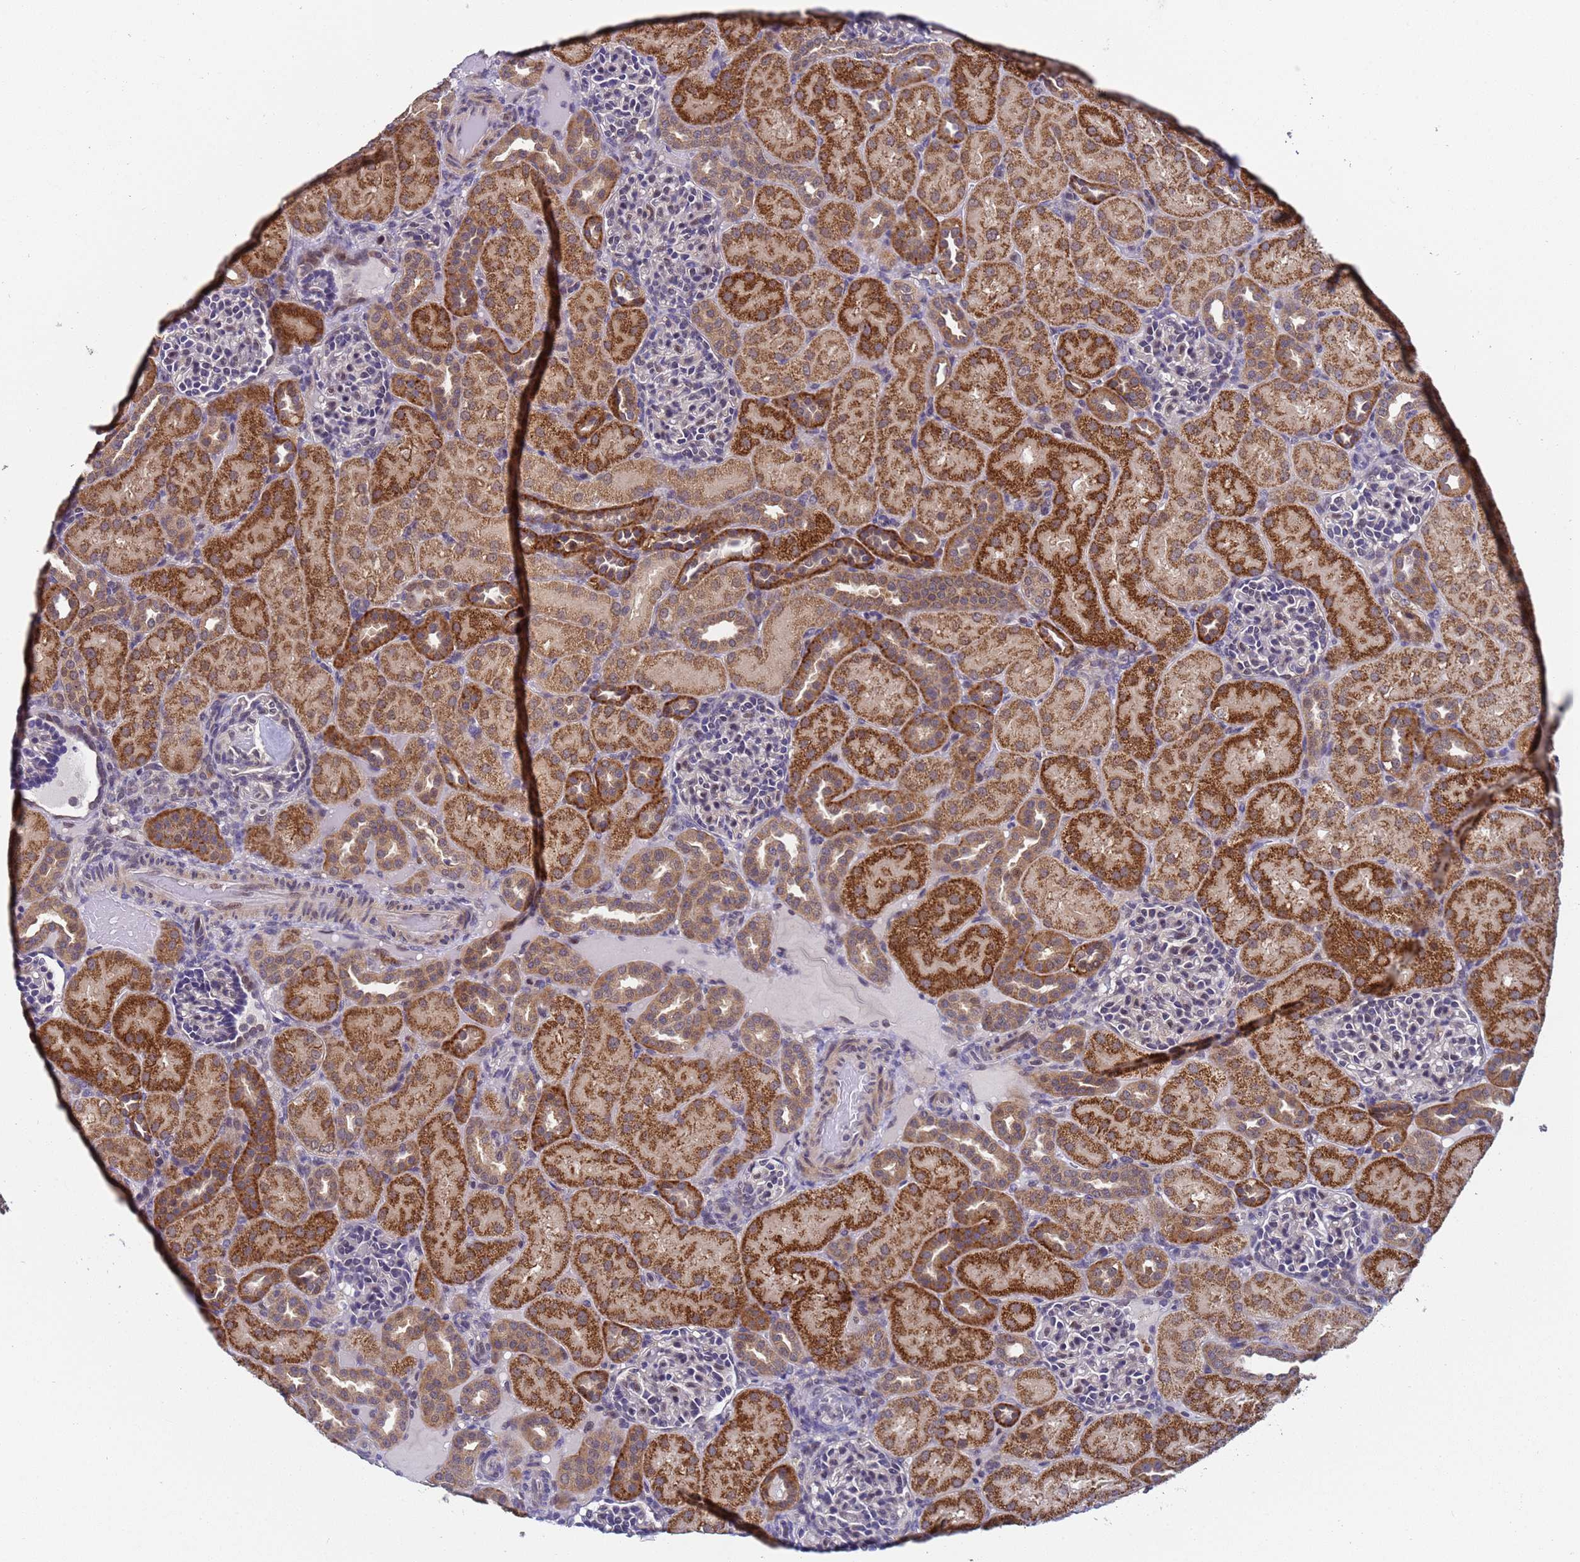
{"staining": {"intensity": "moderate", "quantity": "<25%", "location": "cytoplasmic/membranous"}, "tissue": "kidney", "cell_type": "Cells in glomeruli", "image_type": "normal", "snomed": [{"axis": "morphology", "description": "Normal tissue, NOS"}, {"axis": "topography", "description": "Kidney"}], "caption": "This photomicrograph exhibits immunohistochemistry (IHC) staining of unremarkable kidney, with low moderate cytoplasmic/membranous staining in approximately <25% of cells in glomeruli.", "gene": "ANAPC13", "patient": {"sex": "male", "age": 1}}